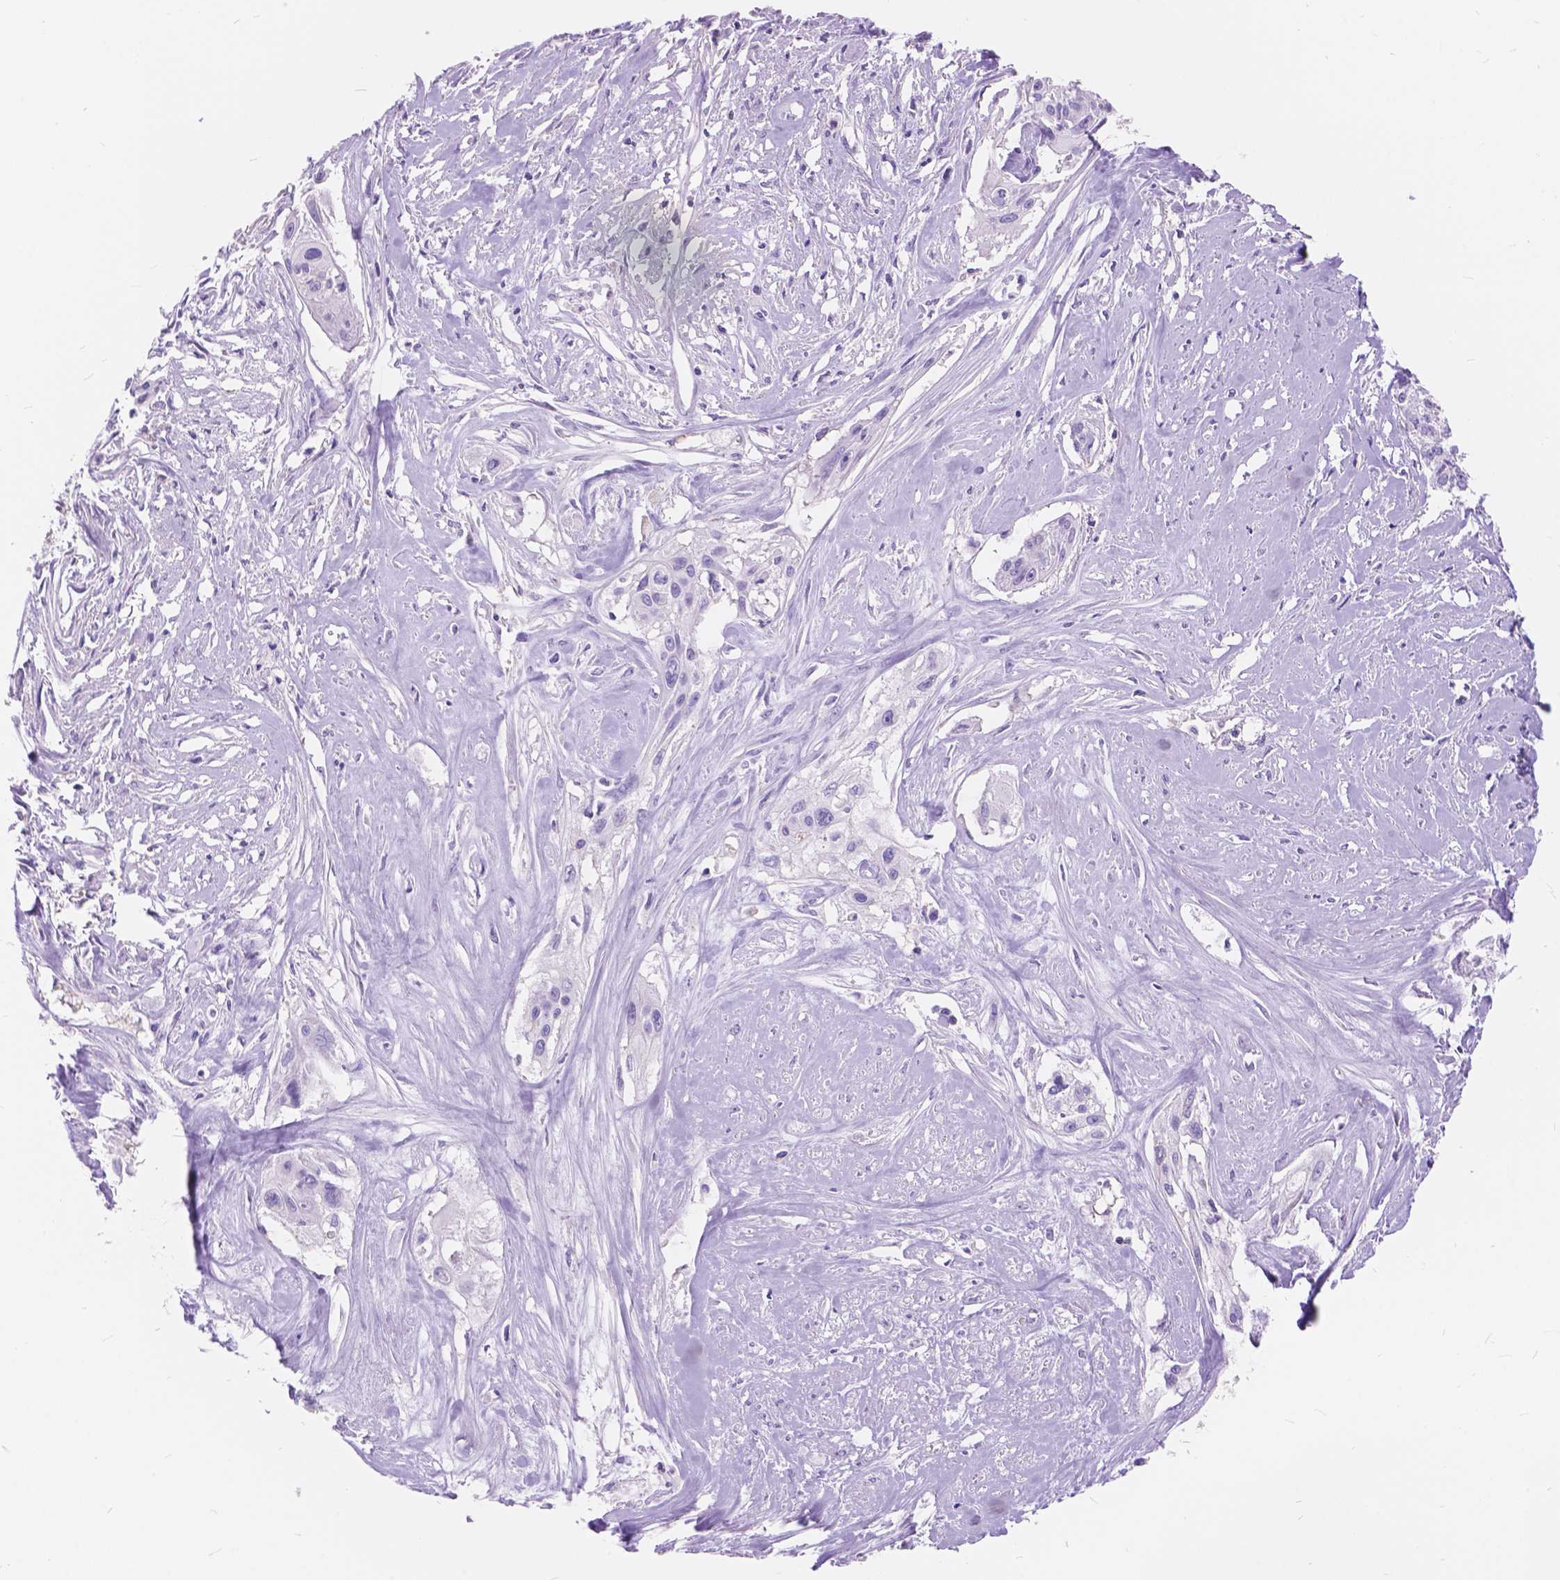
{"staining": {"intensity": "negative", "quantity": "none", "location": "none"}, "tissue": "cervical cancer", "cell_type": "Tumor cells", "image_type": "cancer", "snomed": [{"axis": "morphology", "description": "Squamous cell carcinoma, NOS"}, {"axis": "topography", "description": "Cervix"}], "caption": "Immunohistochemical staining of cervical squamous cell carcinoma displays no significant positivity in tumor cells.", "gene": "FOXL2", "patient": {"sex": "female", "age": 49}}